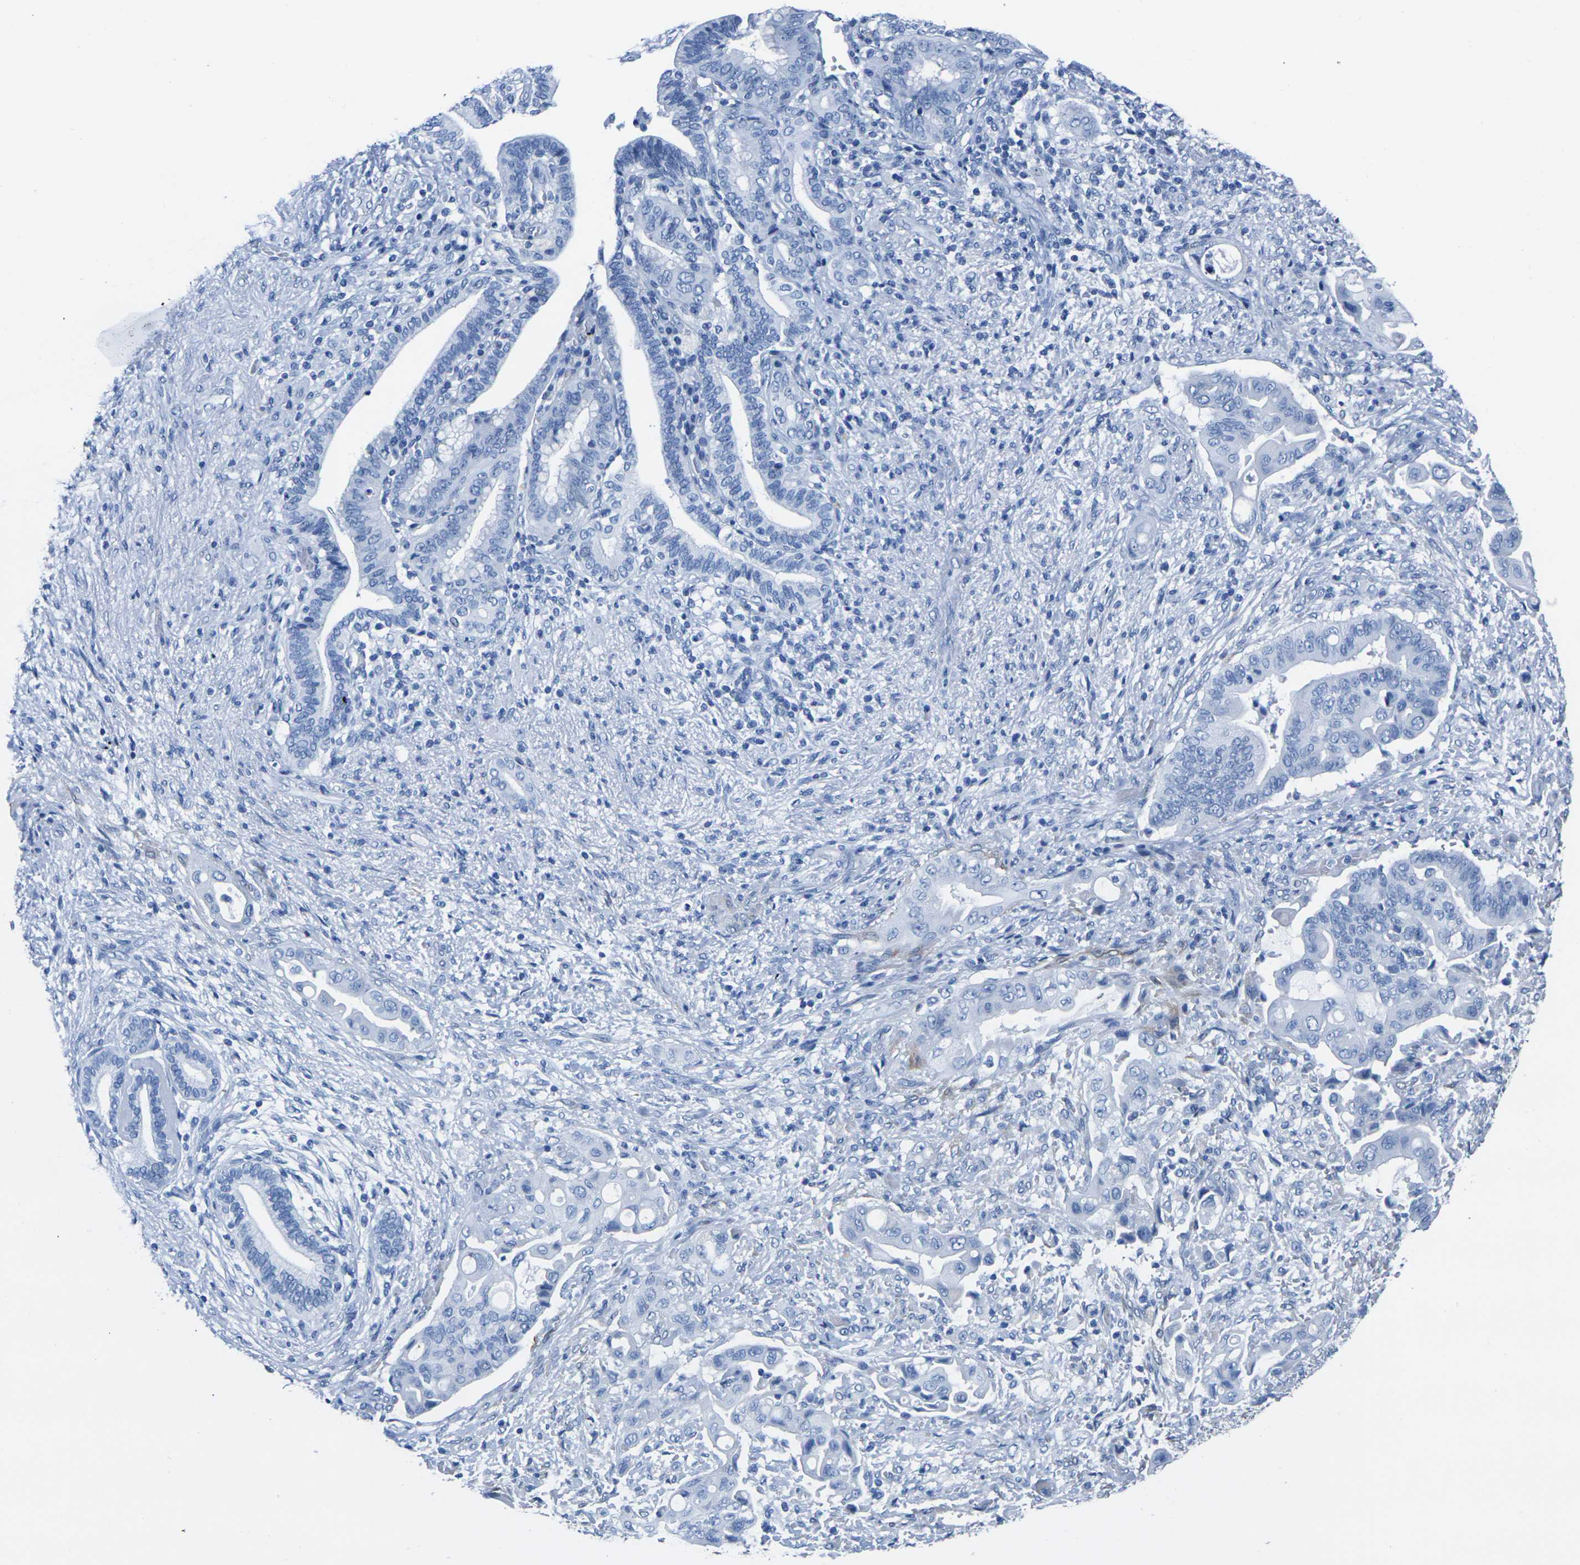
{"staining": {"intensity": "negative", "quantity": "none", "location": "none"}, "tissue": "liver cancer", "cell_type": "Tumor cells", "image_type": "cancer", "snomed": [{"axis": "morphology", "description": "Cholangiocarcinoma"}, {"axis": "topography", "description": "Liver"}], "caption": "IHC histopathology image of neoplastic tissue: human liver cancer stained with DAB demonstrates no significant protein staining in tumor cells.", "gene": "CNN1", "patient": {"sex": "female", "age": 61}}